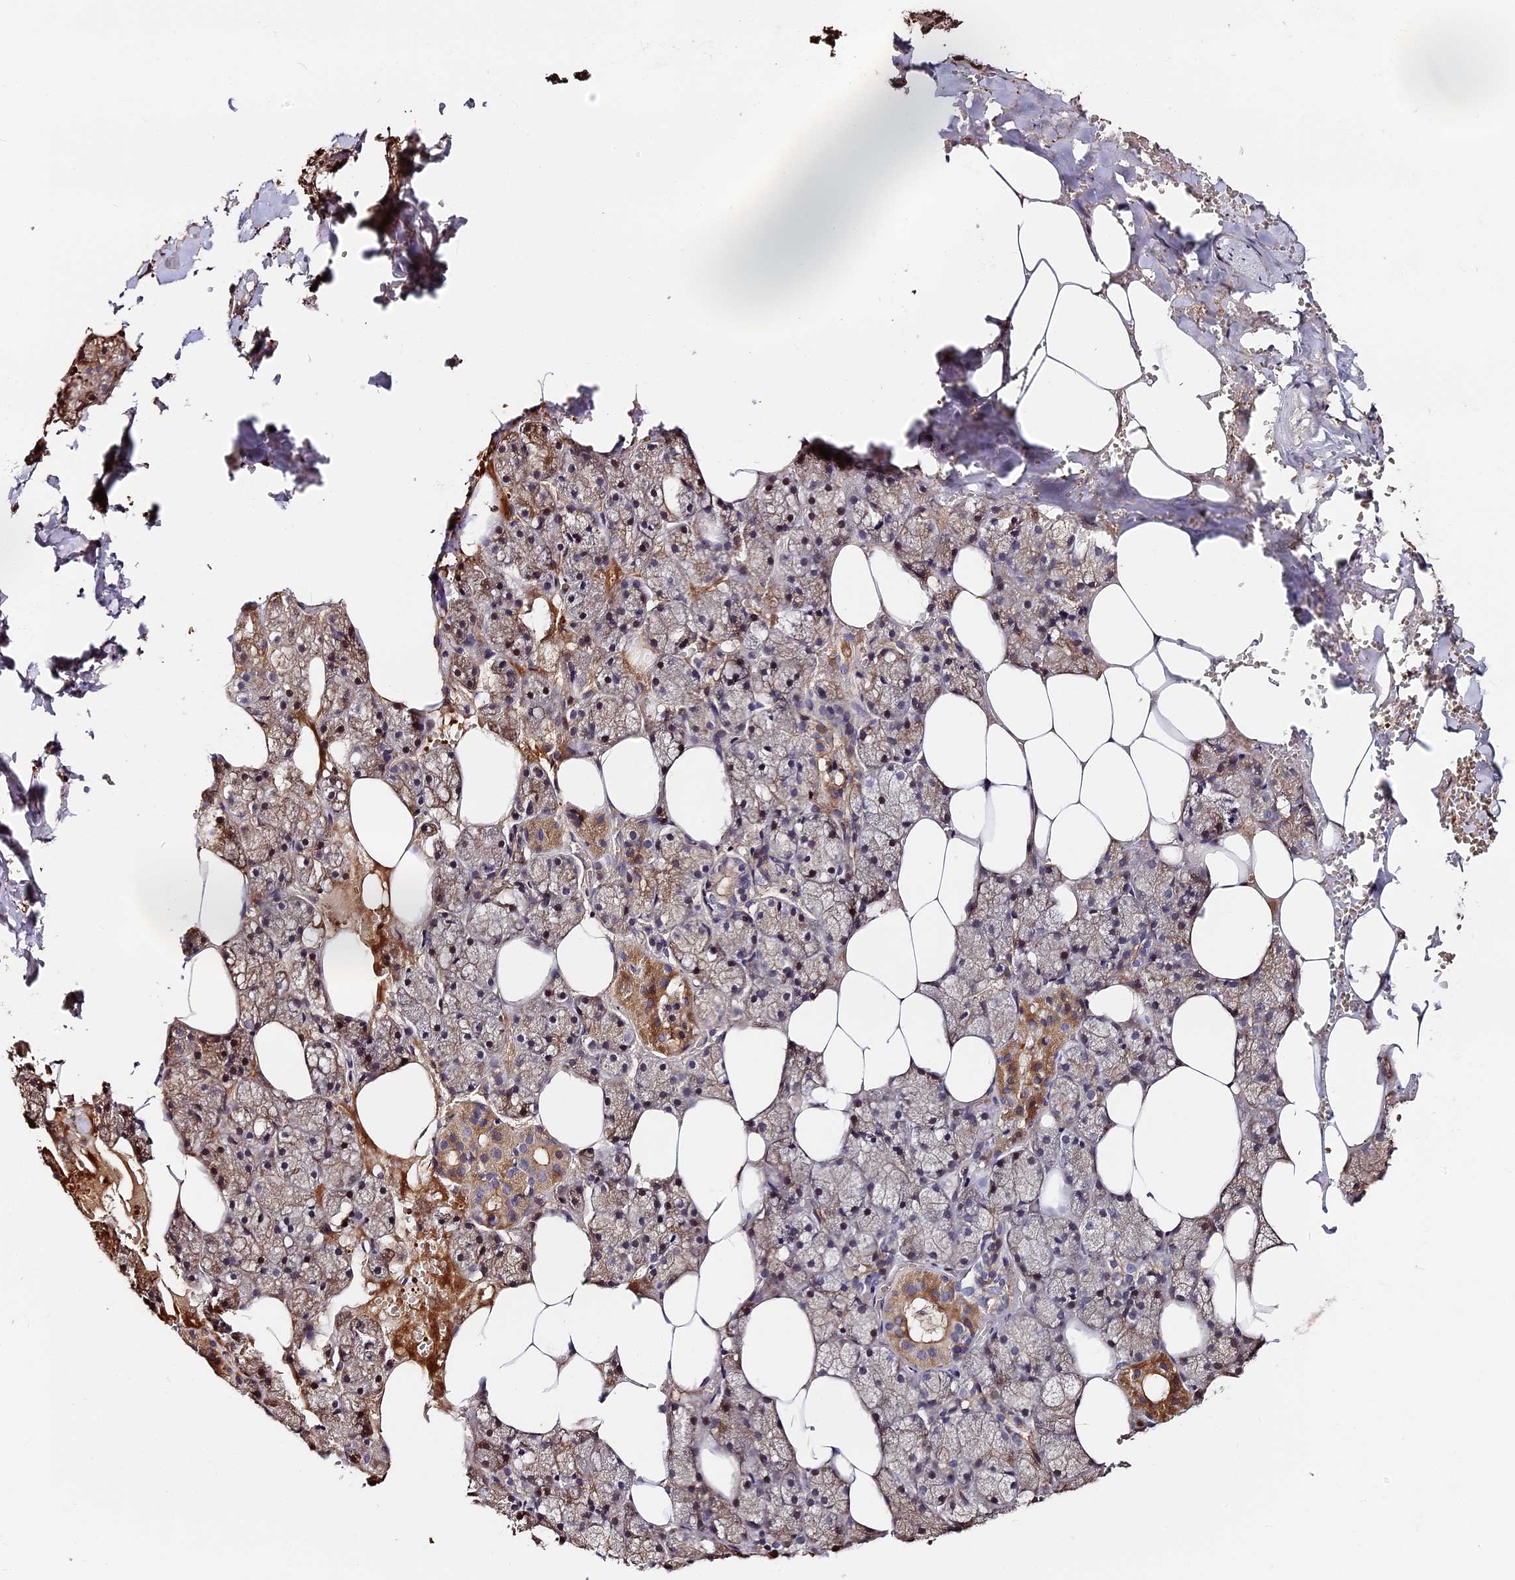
{"staining": {"intensity": "moderate", "quantity": "25%-75%", "location": "cytoplasmic/membranous"}, "tissue": "salivary gland", "cell_type": "Glandular cells", "image_type": "normal", "snomed": [{"axis": "morphology", "description": "Normal tissue, NOS"}, {"axis": "topography", "description": "Salivary gland"}], "caption": "Normal salivary gland exhibits moderate cytoplasmic/membranous positivity in approximately 25%-75% of glandular cells, visualized by immunohistochemistry.", "gene": "MISP3", "patient": {"sex": "male", "age": 62}}